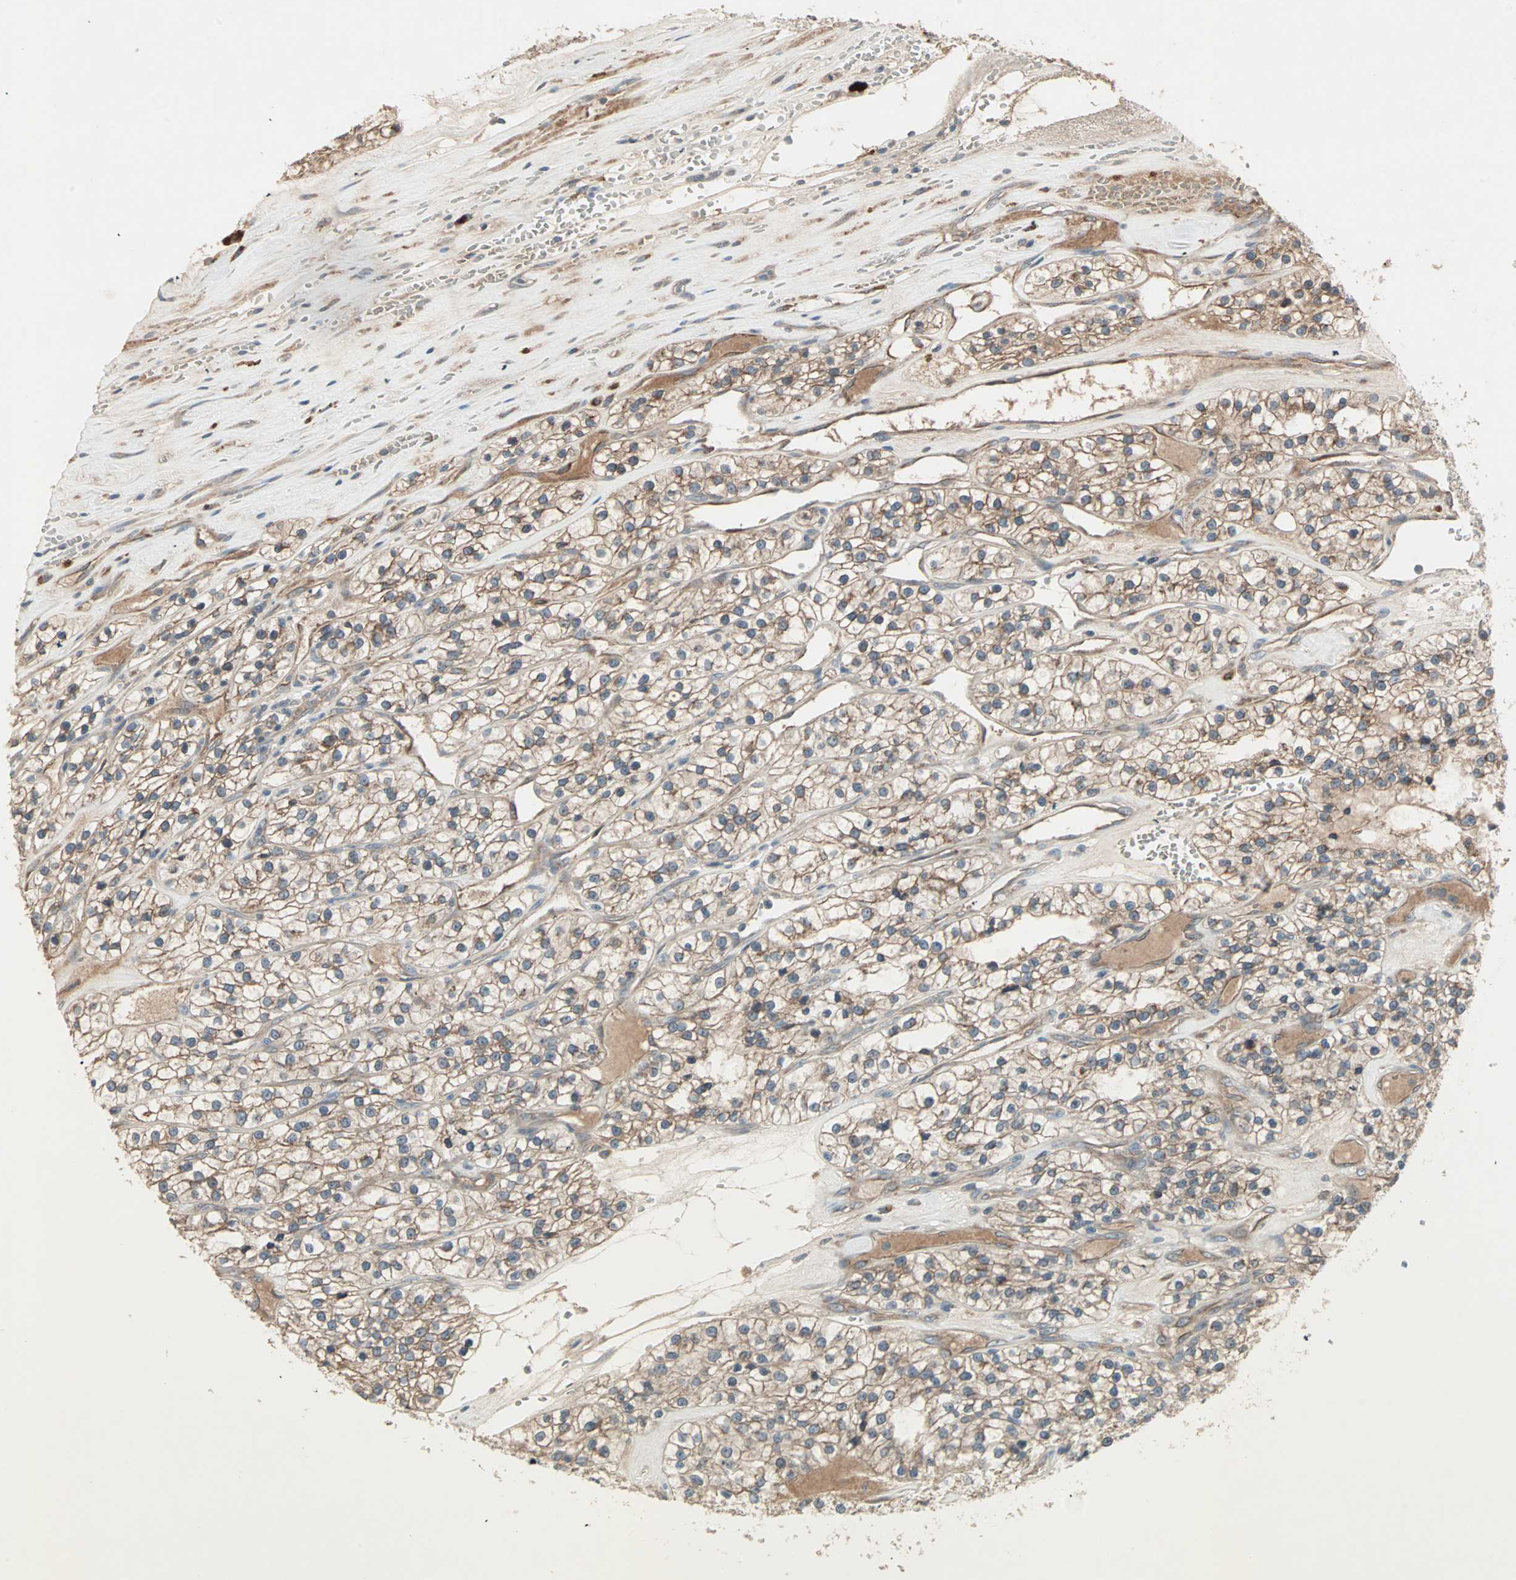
{"staining": {"intensity": "moderate", "quantity": ">75%", "location": "cytoplasmic/membranous"}, "tissue": "renal cancer", "cell_type": "Tumor cells", "image_type": "cancer", "snomed": [{"axis": "morphology", "description": "Adenocarcinoma, NOS"}, {"axis": "topography", "description": "Kidney"}], "caption": "DAB (3,3'-diaminobenzidine) immunohistochemical staining of human adenocarcinoma (renal) reveals moderate cytoplasmic/membranous protein expression in about >75% of tumor cells.", "gene": "JMJD7-PLA2G4B", "patient": {"sex": "female", "age": 57}}